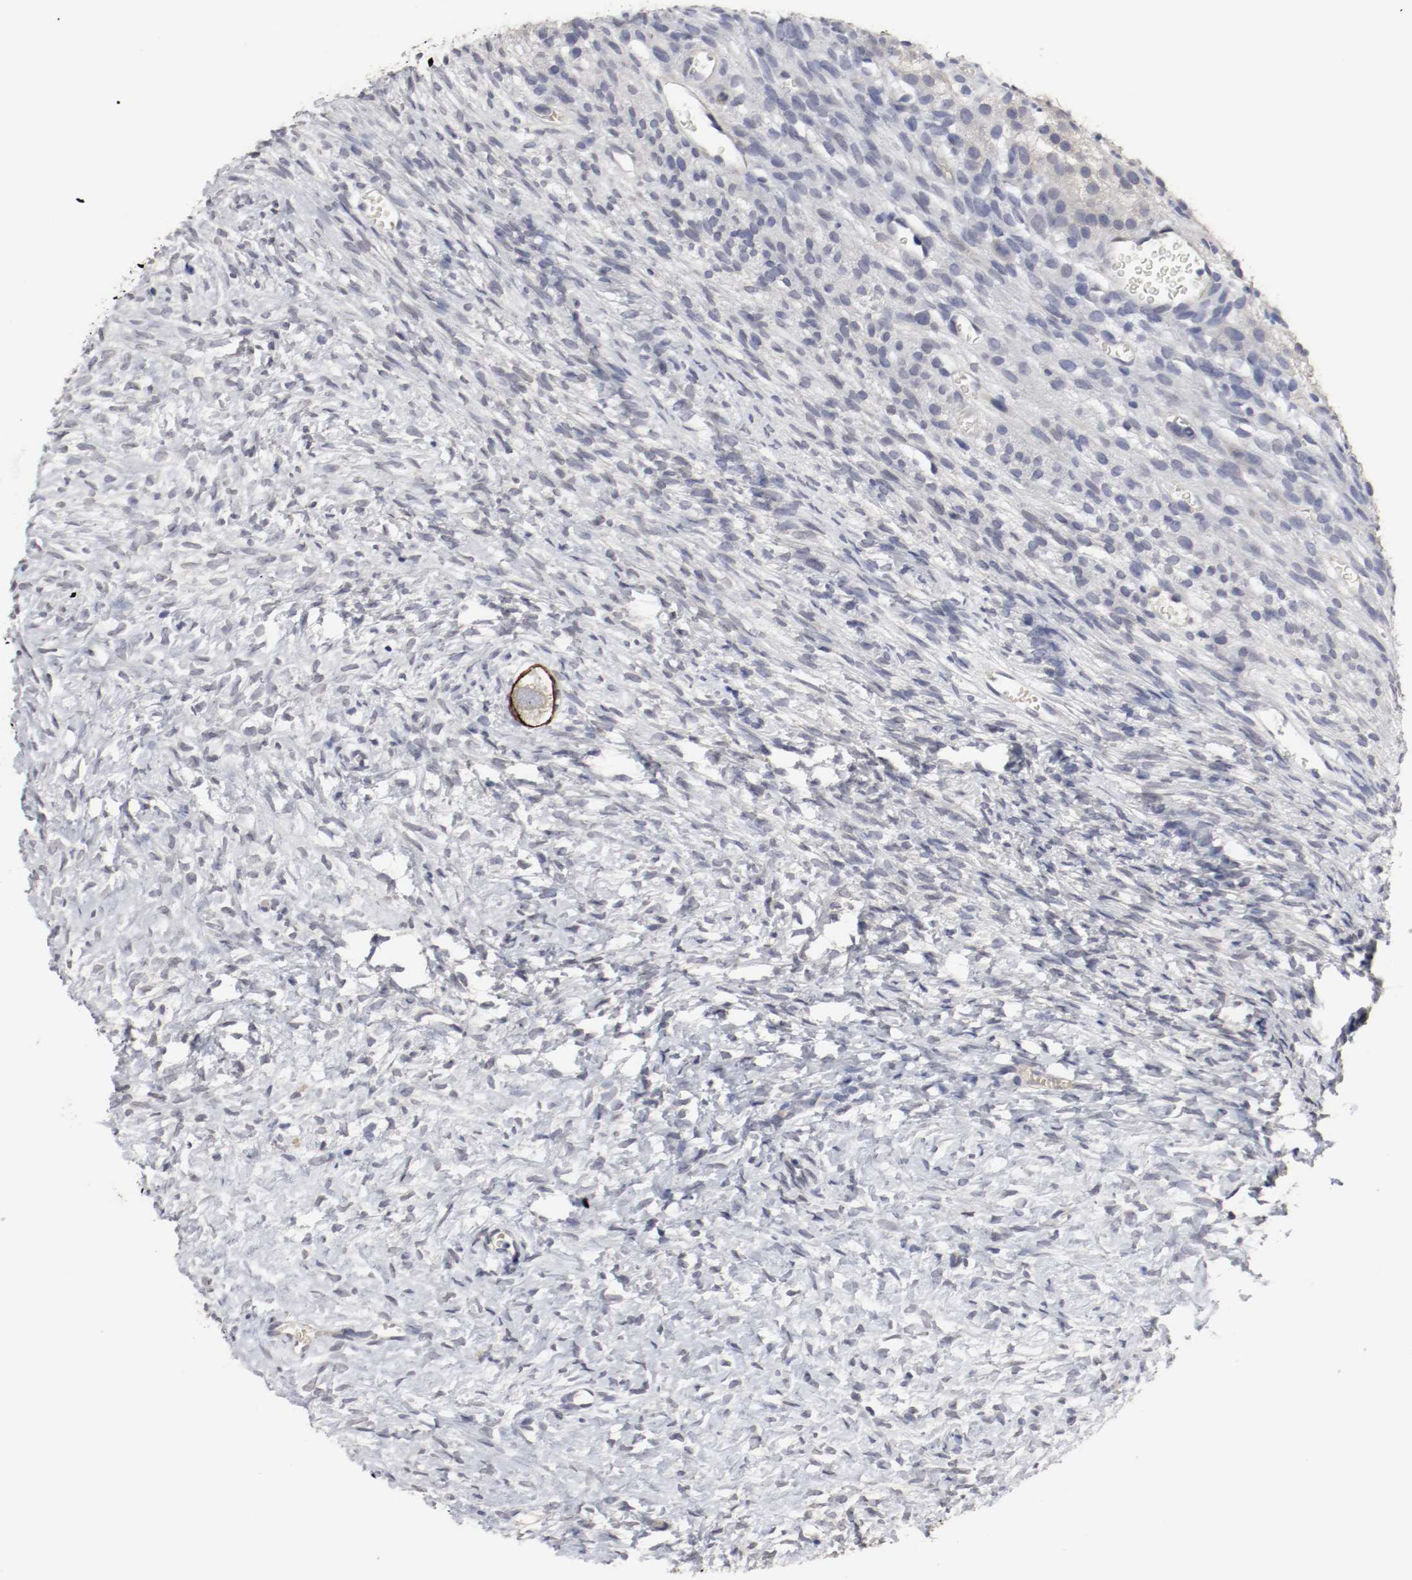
{"staining": {"intensity": "strong", "quantity": "25%-75%", "location": "cytoplasmic/membranous"}, "tissue": "ovary", "cell_type": "Follicle cells", "image_type": "normal", "snomed": [{"axis": "morphology", "description": "Normal tissue, NOS"}, {"axis": "topography", "description": "Ovary"}], "caption": "Immunohistochemistry (IHC) staining of unremarkable ovary, which reveals high levels of strong cytoplasmic/membranous expression in about 25%-75% of follicle cells indicating strong cytoplasmic/membranous protein staining. The staining was performed using DAB (3,3'-diaminobenzidine) (brown) for protein detection and nuclei were counterstained in hematoxylin (blue).", "gene": "KIT", "patient": {"sex": "female", "age": 35}}